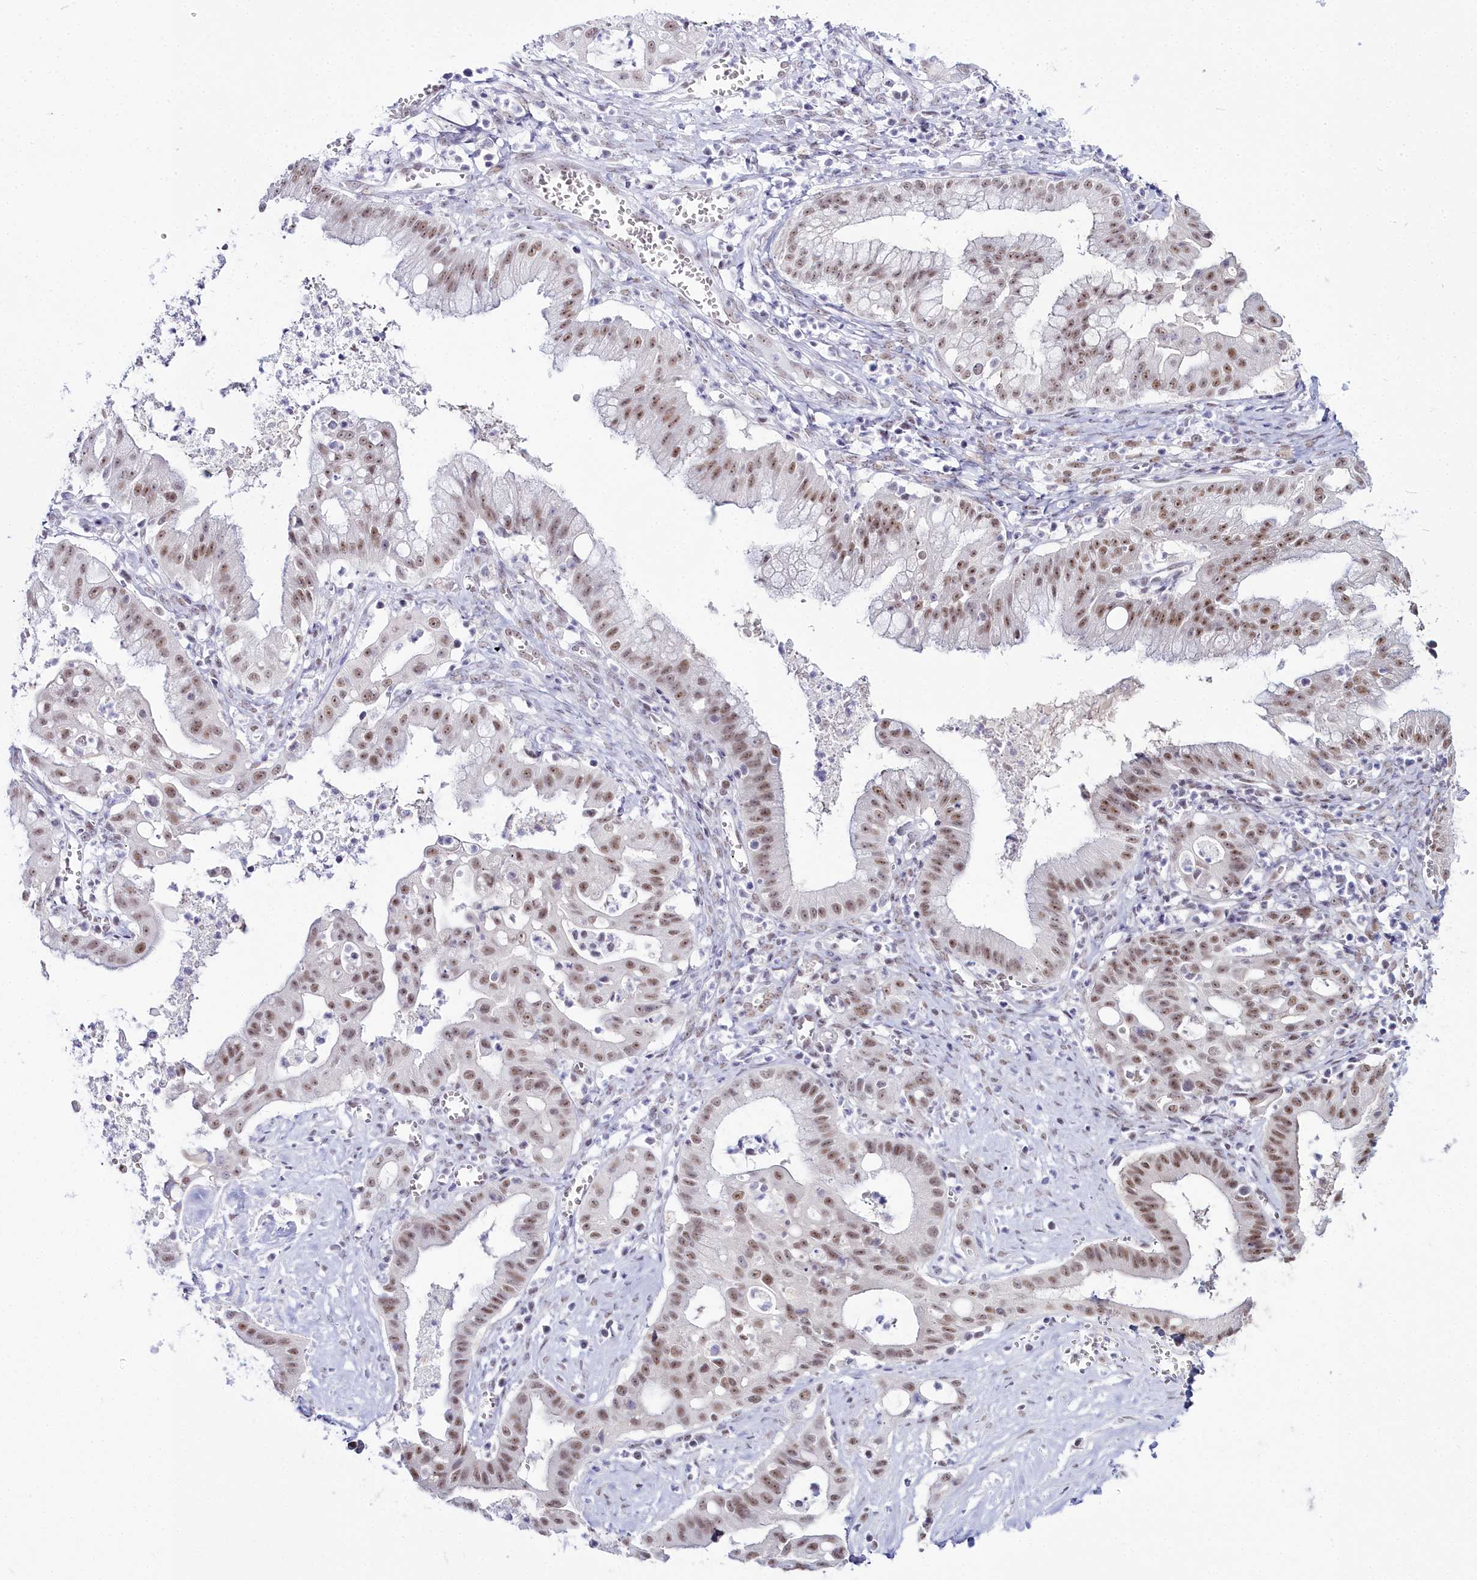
{"staining": {"intensity": "moderate", "quantity": ">75%", "location": "nuclear"}, "tissue": "ovarian cancer", "cell_type": "Tumor cells", "image_type": "cancer", "snomed": [{"axis": "morphology", "description": "Cystadenocarcinoma, mucinous, NOS"}, {"axis": "topography", "description": "Ovary"}], "caption": "Protein staining by IHC demonstrates moderate nuclear staining in approximately >75% of tumor cells in mucinous cystadenocarcinoma (ovarian). The protein of interest is shown in brown color, while the nuclei are stained blue.", "gene": "RBM12", "patient": {"sex": "female", "age": 70}}